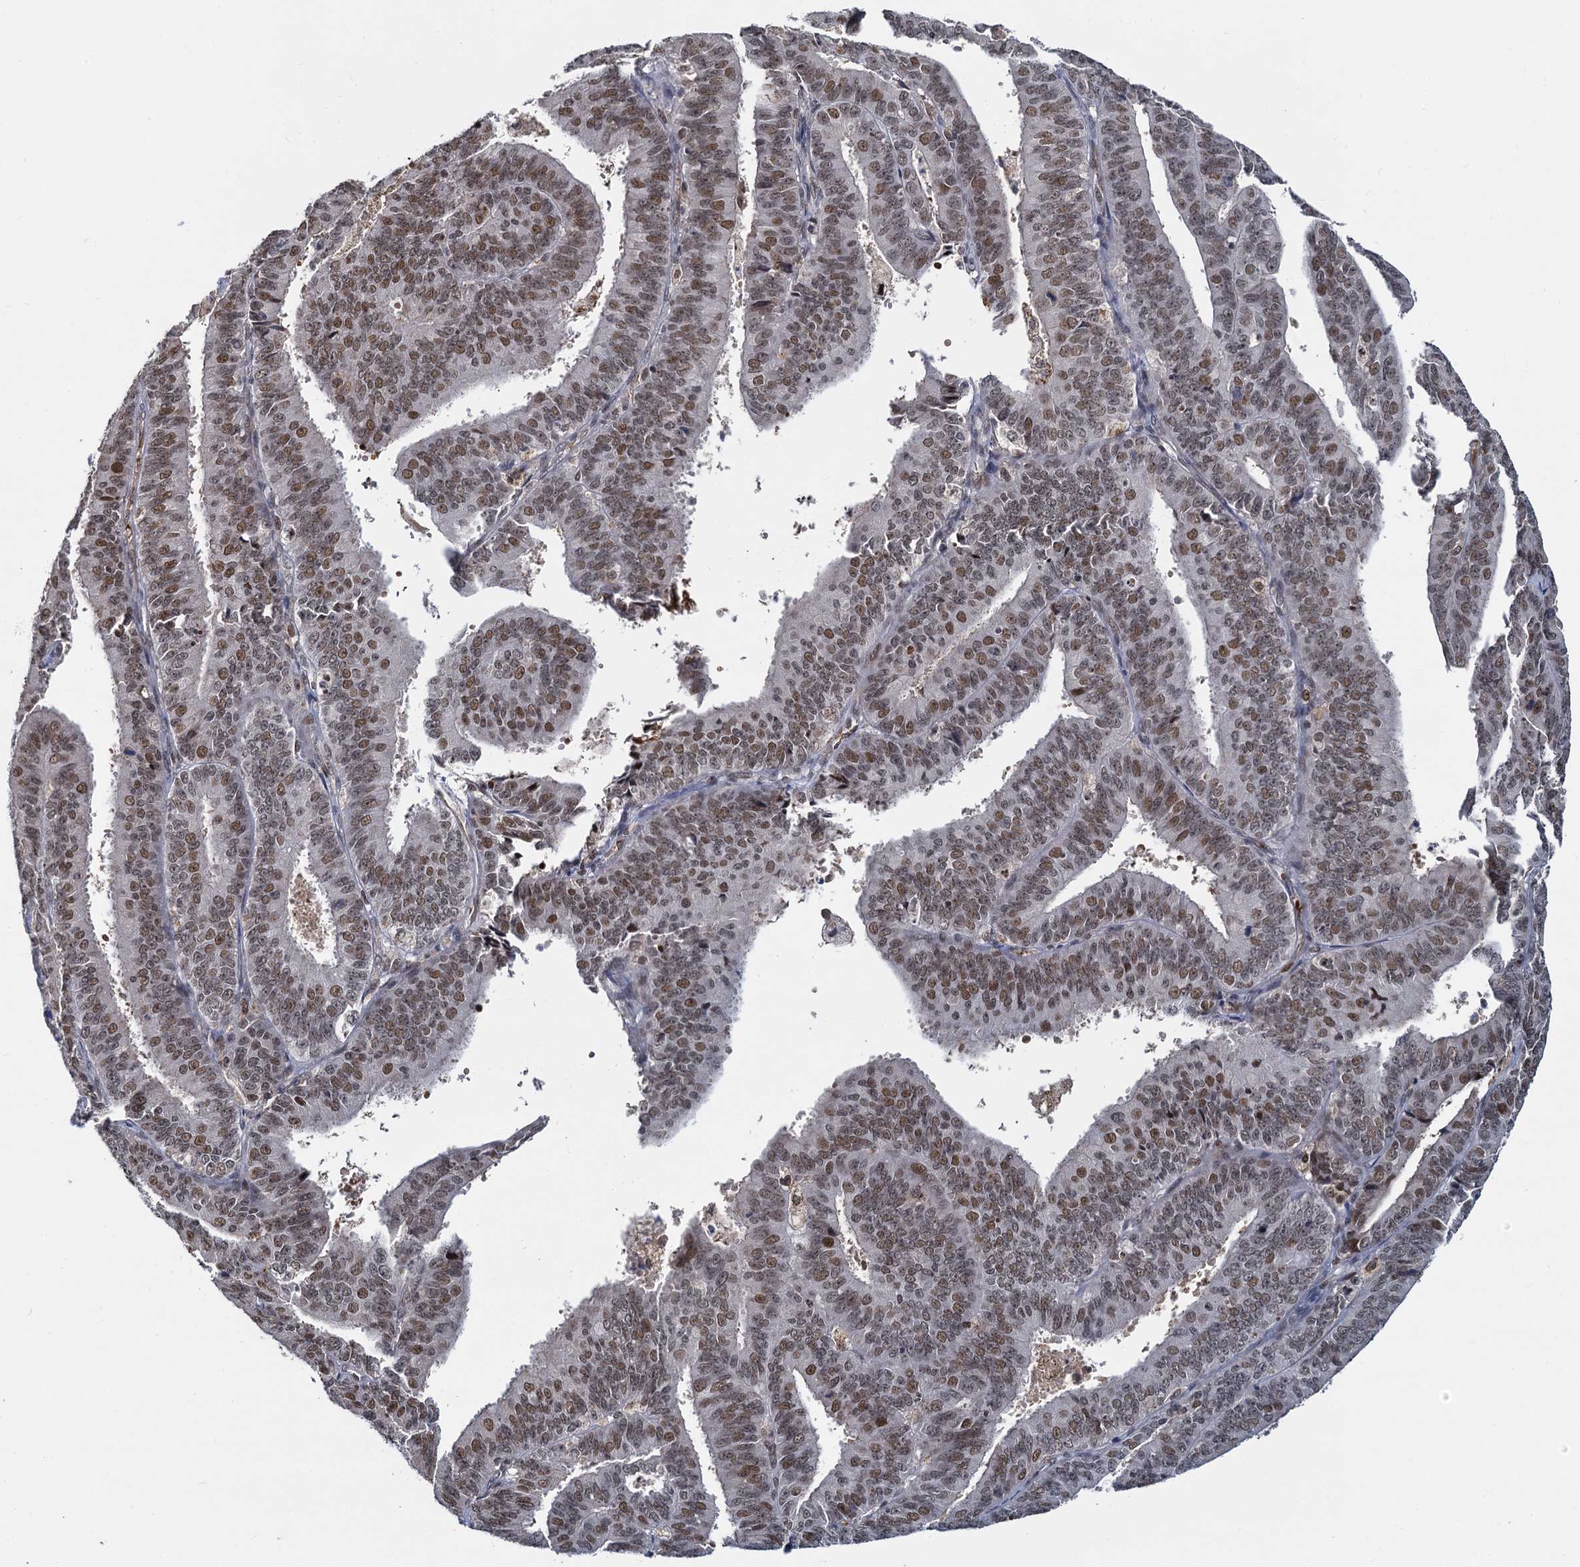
{"staining": {"intensity": "moderate", "quantity": ">75%", "location": "nuclear"}, "tissue": "endometrial cancer", "cell_type": "Tumor cells", "image_type": "cancer", "snomed": [{"axis": "morphology", "description": "Adenocarcinoma, NOS"}, {"axis": "topography", "description": "Endometrium"}], "caption": "Immunohistochemistry of human endometrial cancer demonstrates medium levels of moderate nuclear expression in approximately >75% of tumor cells.", "gene": "FANCI", "patient": {"sex": "female", "age": 73}}